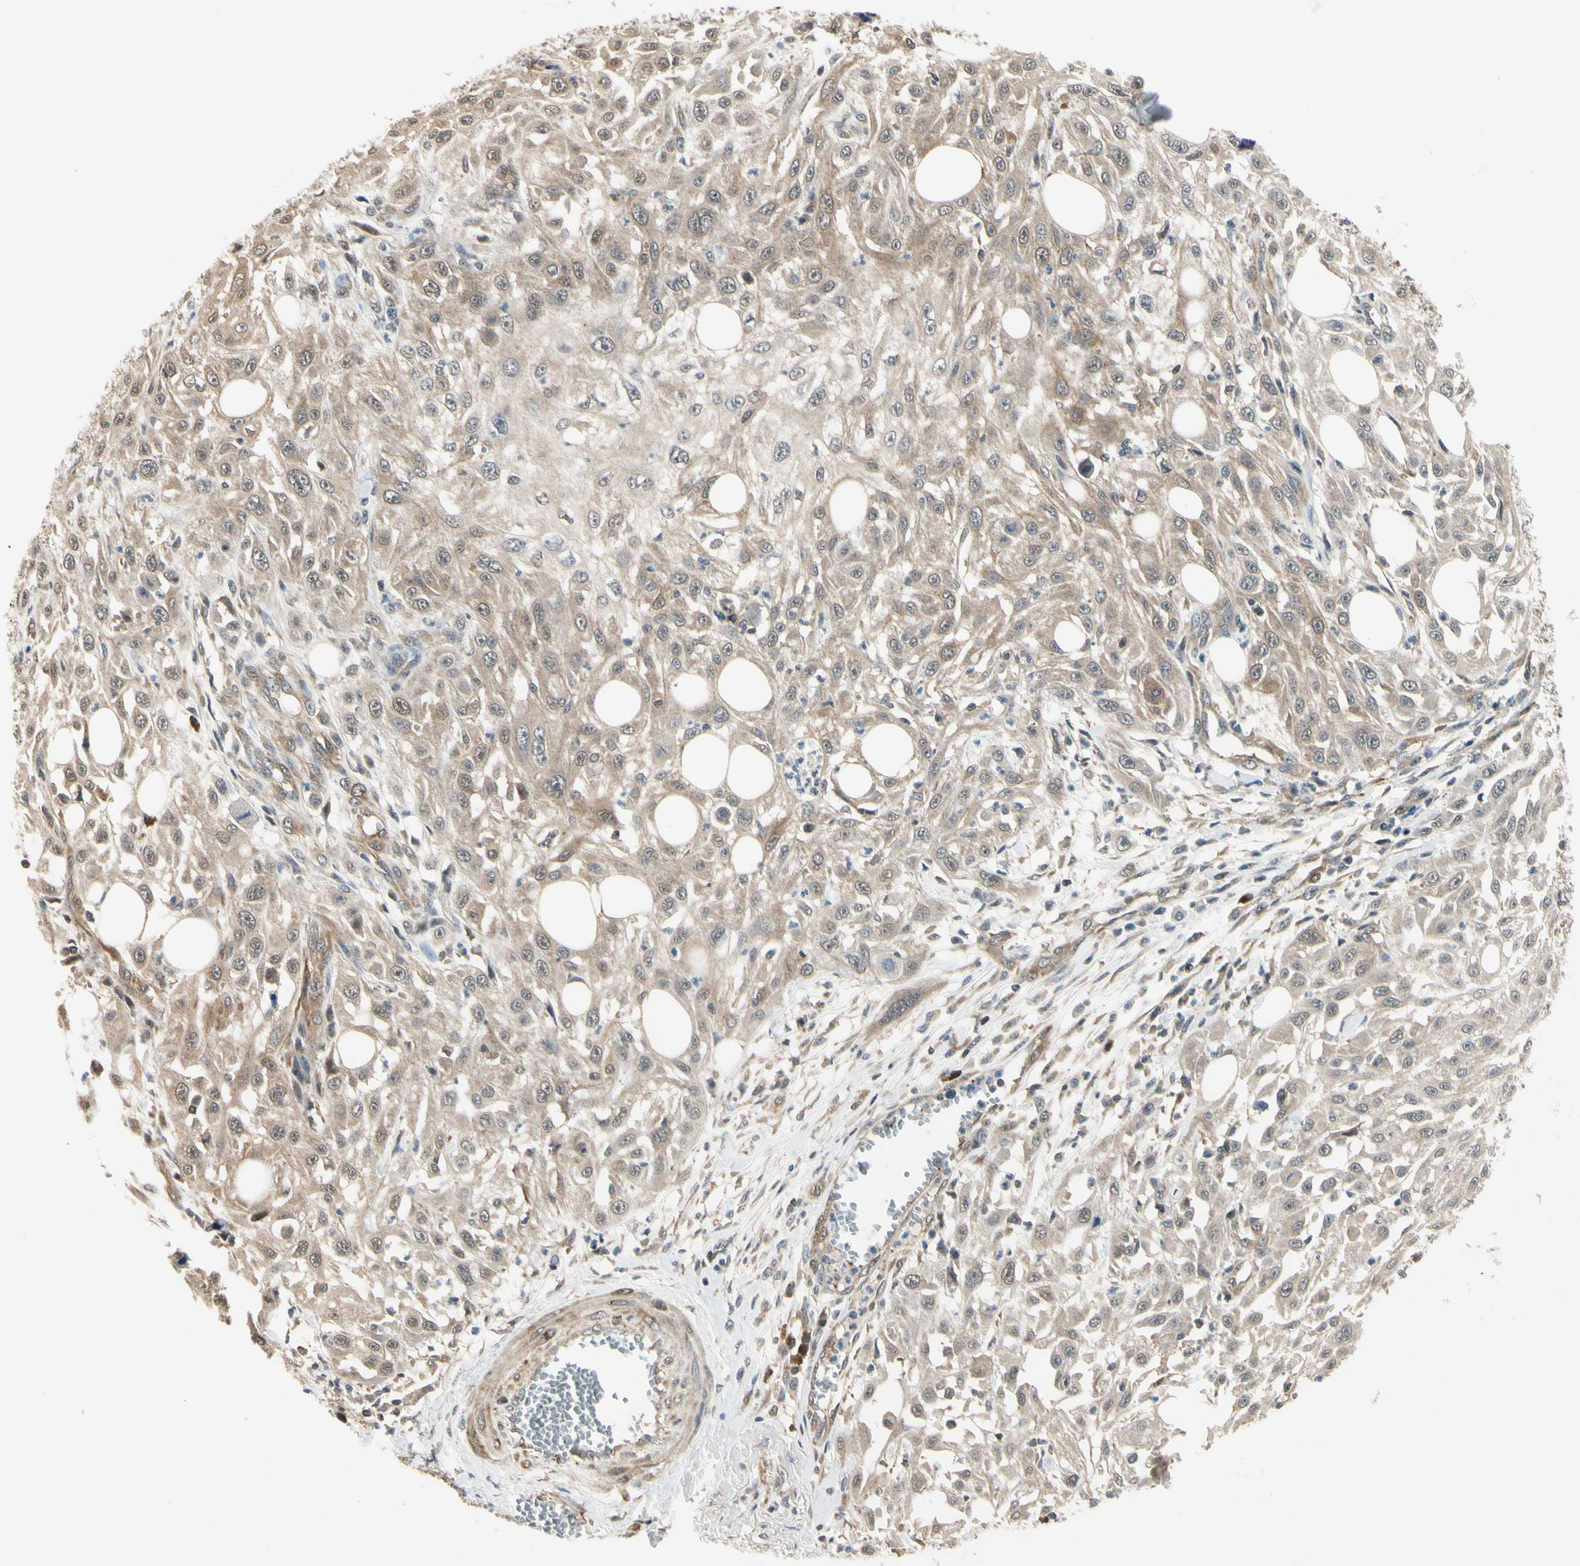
{"staining": {"intensity": "weak", "quantity": ">75%", "location": "cytoplasmic/membranous,nuclear"}, "tissue": "skin cancer", "cell_type": "Tumor cells", "image_type": "cancer", "snomed": [{"axis": "morphology", "description": "Squamous cell carcinoma, NOS"}, {"axis": "topography", "description": "Skin"}], "caption": "This is an image of immunohistochemistry staining of squamous cell carcinoma (skin), which shows weak positivity in the cytoplasmic/membranous and nuclear of tumor cells.", "gene": "RASGRF1", "patient": {"sex": "male", "age": 75}}